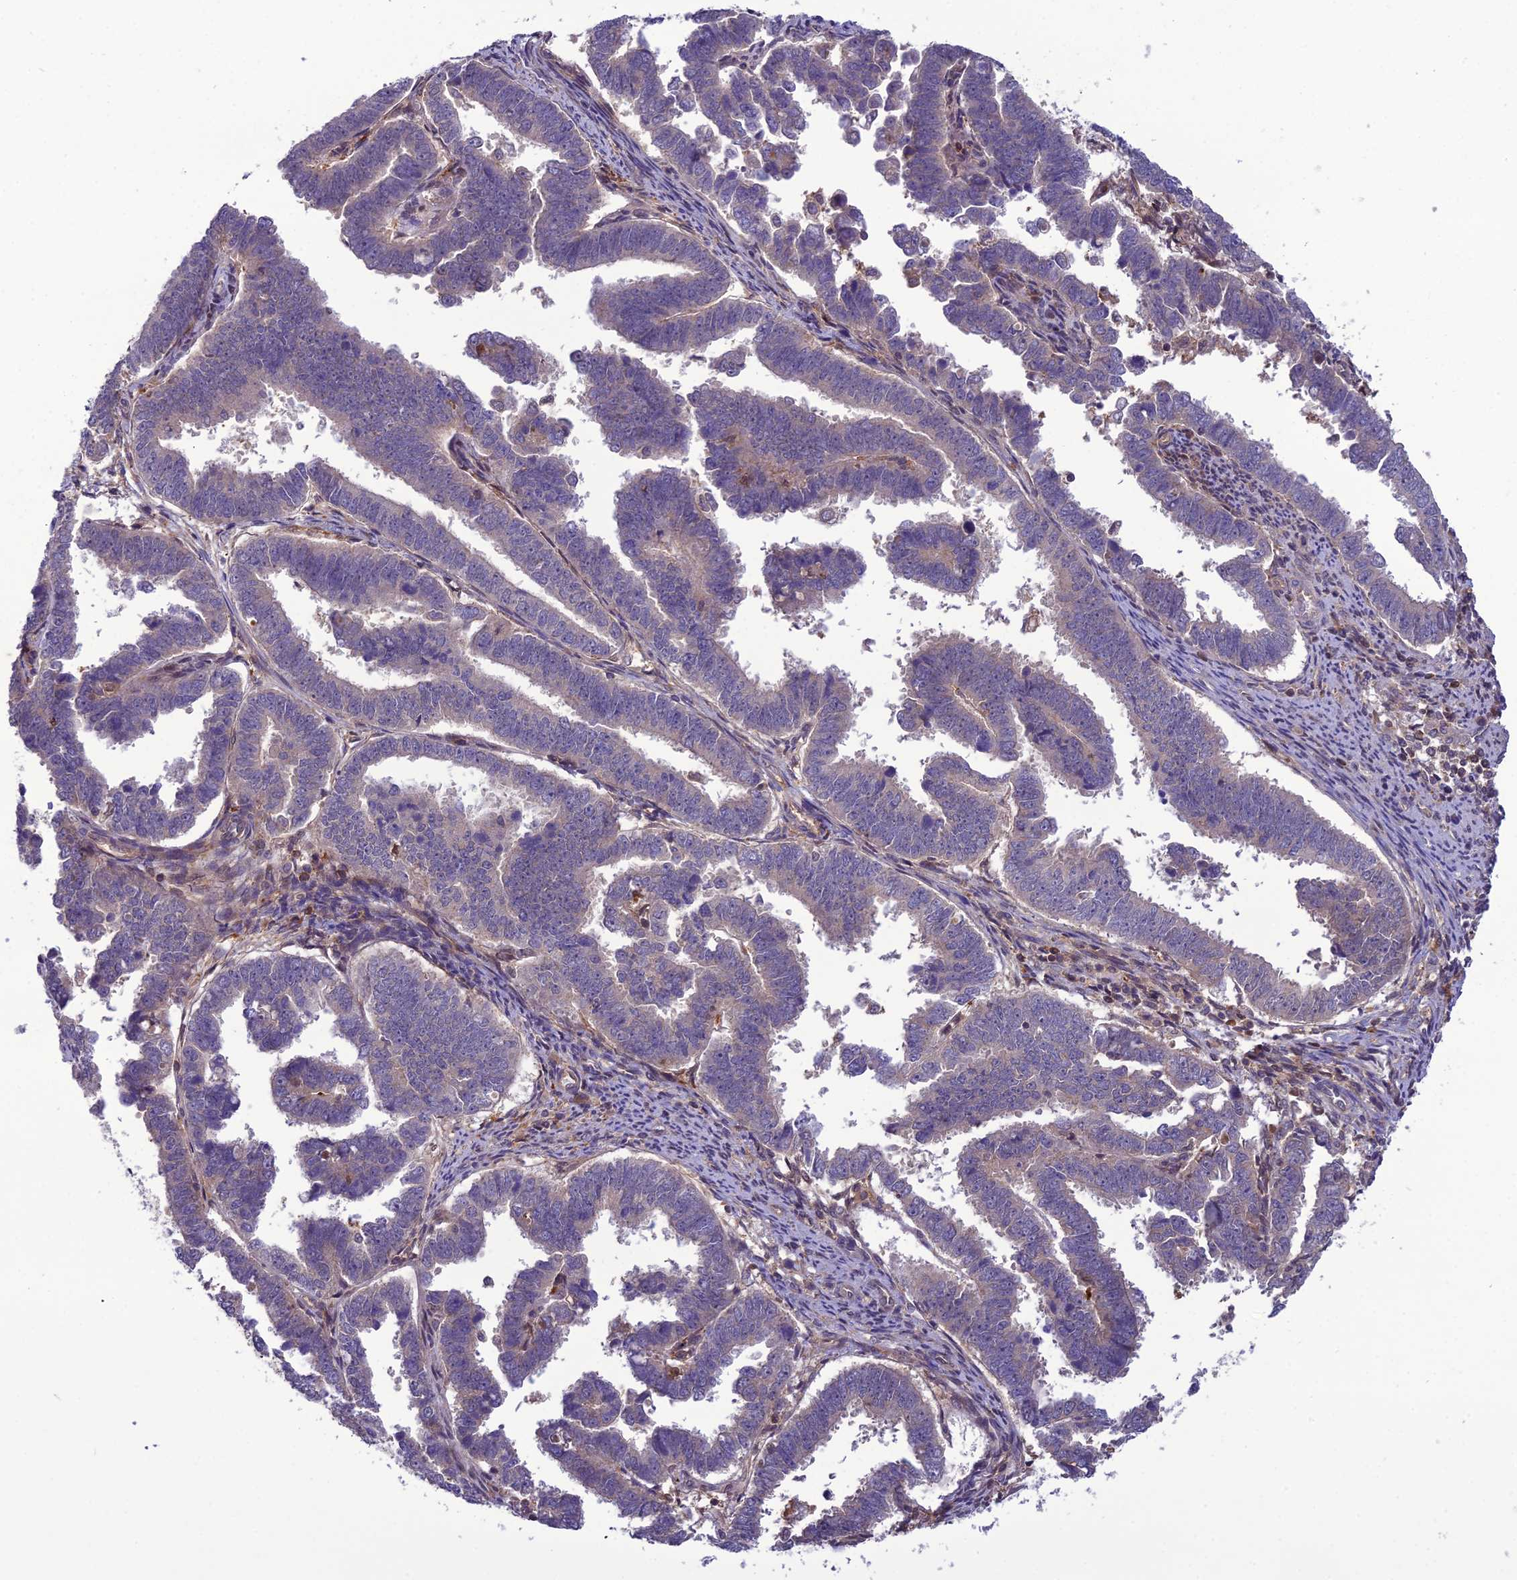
{"staining": {"intensity": "negative", "quantity": "none", "location": "none"}, "tissue": "endometrial cancer", "cell_type": "Tumor cells", "image_type": "cancer", "snomed": [{"axis": "morphology", "description": "Adenocarcinoma, NOS"}, {"axis": "topography", "description": "Endometrium"}], "caption": "The photomicrograph displays no significant positivity in tumor cells of adenocarcinoma (endometrial).", "gene": "GDF6", "patient": {"sex": "female", "age": 75}}